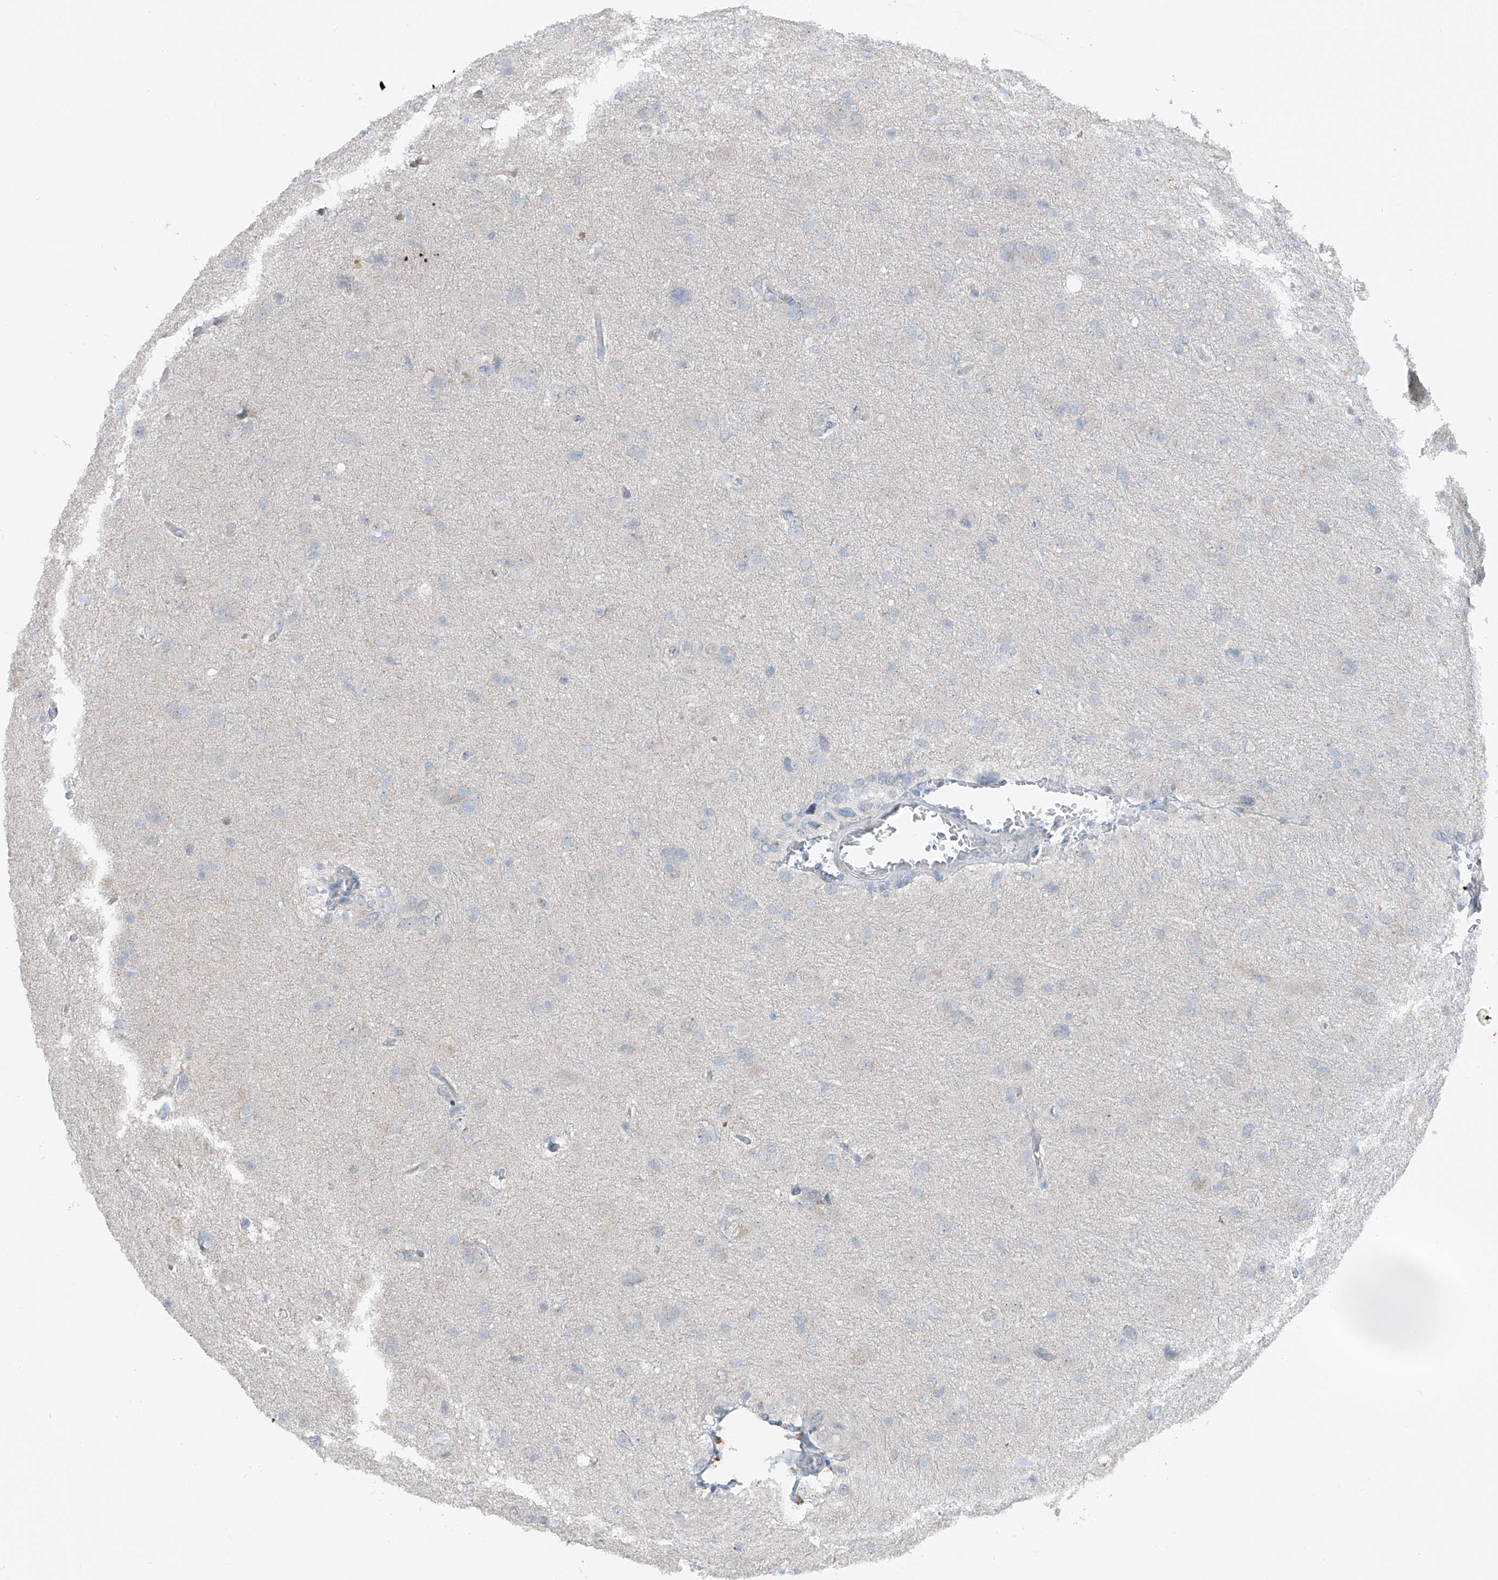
{"staining": {"intensity": "negative", "quantity": "none", "location": "none"}, "tissue": "glioma", "cell_type": "Tumor cells", "image_type": "cancer", "snomed": [{"axis": "morphology", "description": "Glioma, malignant, High grade"}, {"axis": "topography", "description": "Brain"}], "caption": "A high-resolution photomicrograph shows immunohistochemistry staining of malignant glioma (high-grade), which reveals no significant staining in tumor cells.", "gene": "DYRK1B", "patient": {"sex": "female", "age": 59}}